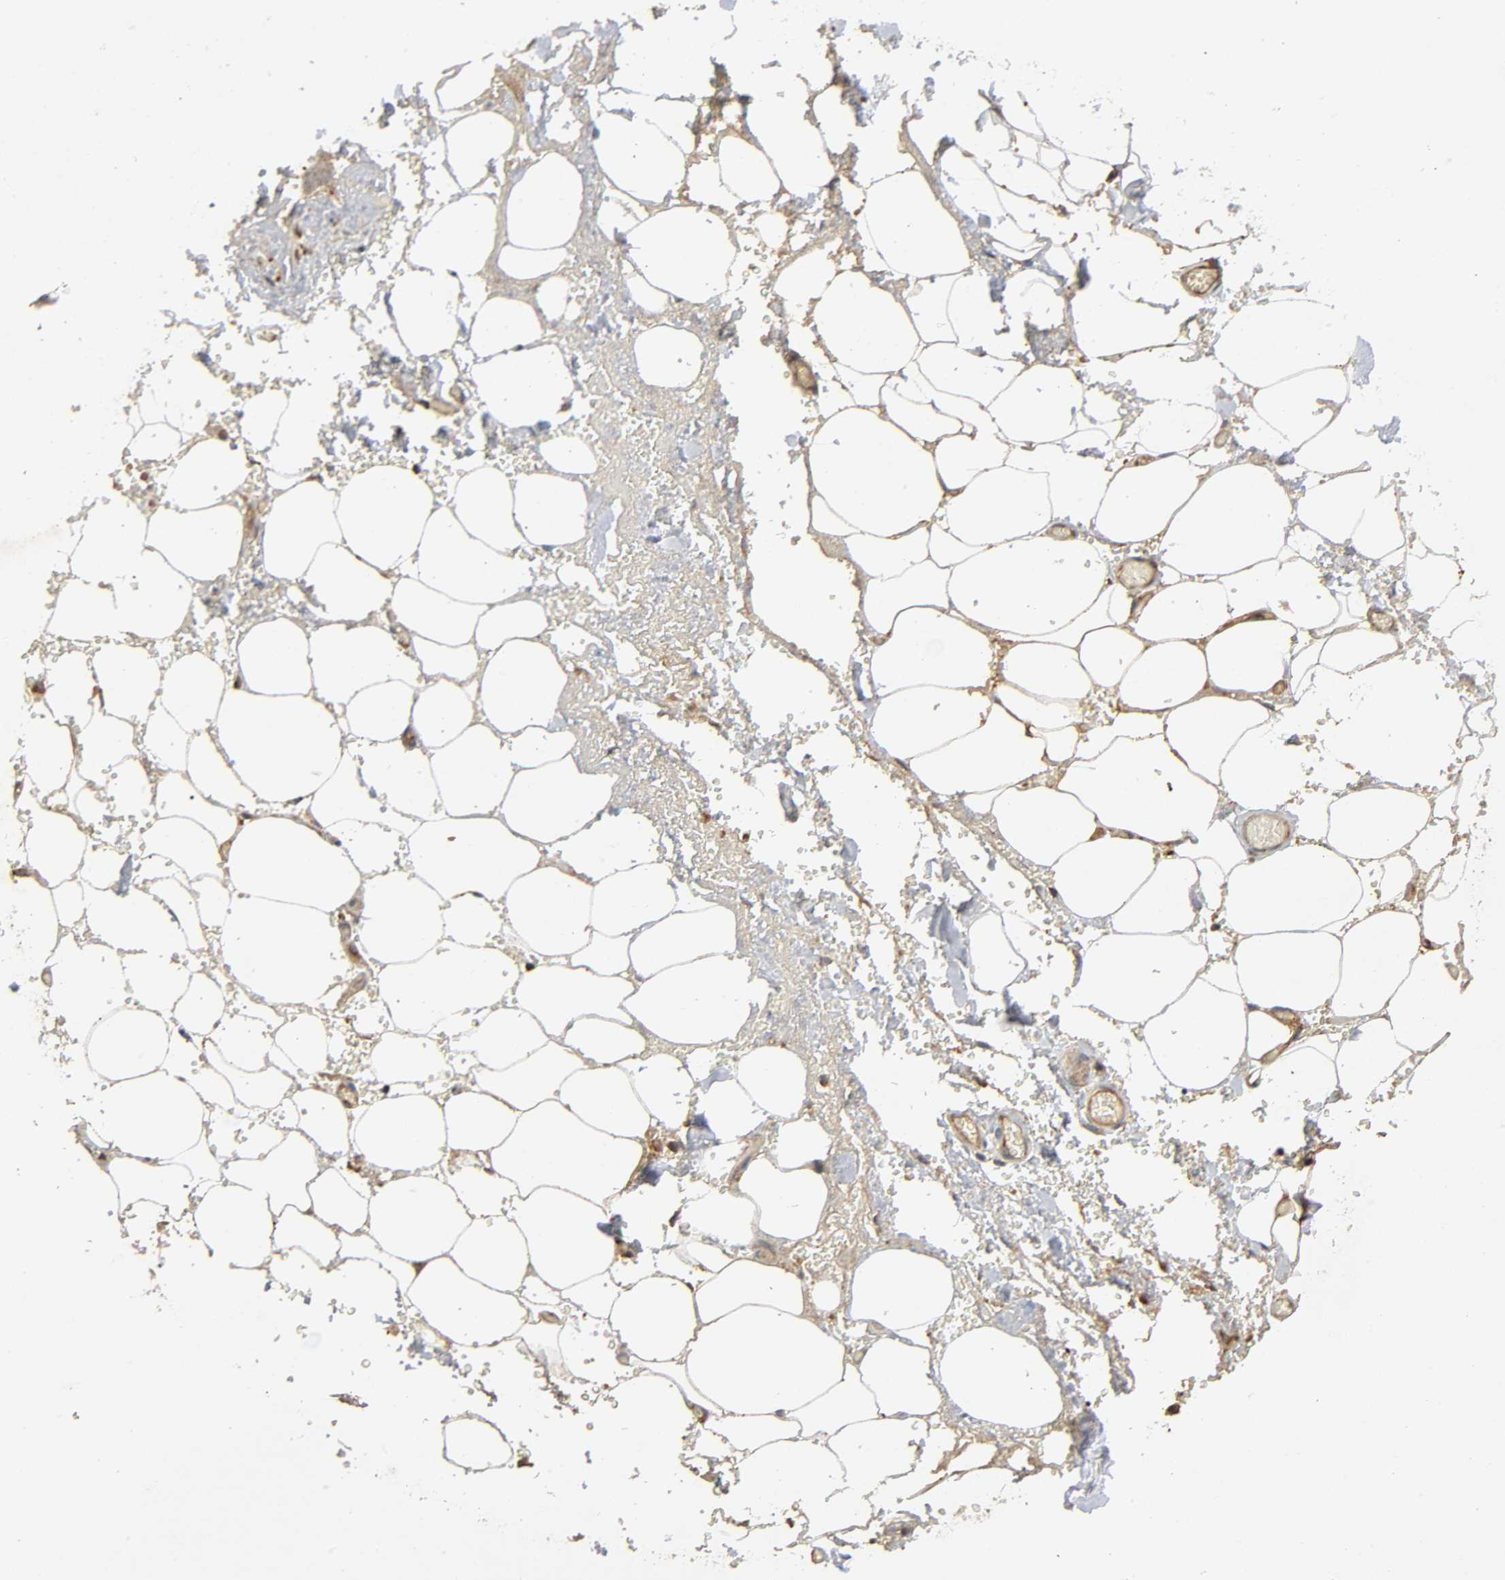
{"staining": {"intensity": "weak", "quantity": ">75%", "location": "cytoplasmic/membranous"}, "tissue": "adipose tissue", "cell_type": "Adipocytes", "image_type": "normal", "snomed": [{"axis": "morphology", "description": "Normal tissue, NOS"}, {"axis": "morphology", "description": "Cholangiocarcinoma"}, {"axis": "topography", "description": "Liver"}, {"axis": "topography", "description": "Peripheral nerve tissue"}], "caption": "A high-resolution image shows immunohistochemistry staining of normal adipose tissue, which exhibits weak cytoplasmic/membranous positivity in approximately >75% of adipocytes. Using DAB (3,3'-diaminobenzidine) (brown) and hematoxylin (blue) stains, captured at high magnification using brightfield microscopy.", "gene": "IKBKB", "patient": {"sex": "male", "age": 50}}